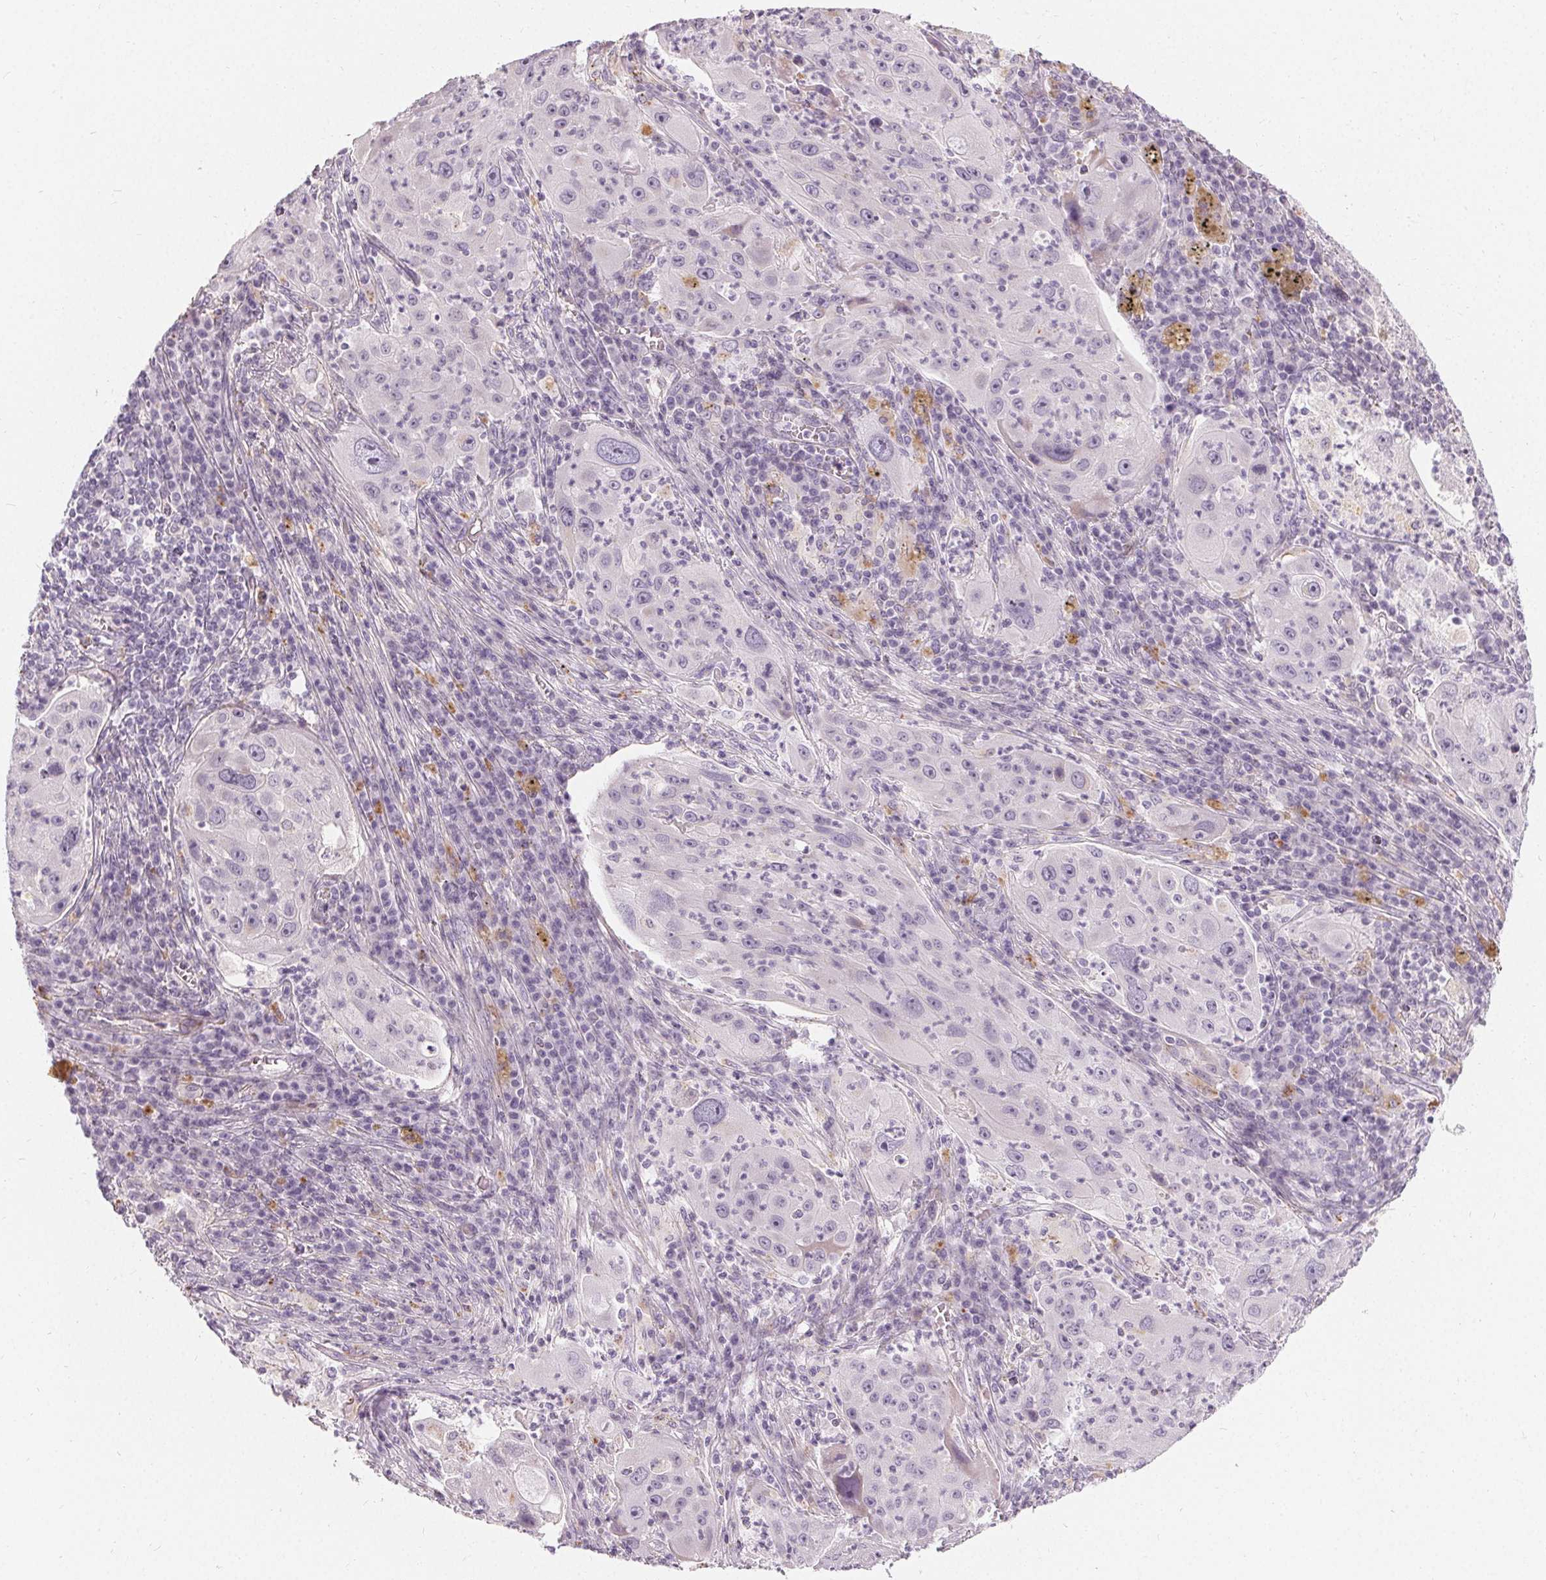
{"staining": {"intensity": "negative", "quantity": "none", "location": "none"}, "tissue": "lung cancer", "cell_type": "Tumor cells", "image_type": "cancer", "snomed": [{"axis": "morphology", "description": "Squamous cell carcinoma, NOS"}, {"axis": "topography", "description": "Lung"}], "caption": "Immunohistochemistry (IHC) photomicrograph of neoplastic tissue: lung cancer stained with DAB (3,3'-diaminobenzidine) exhibits no significant protein staining in tumor cells.", "gene": "HOPX", "patient": {"sex": "female", "age": 59}}